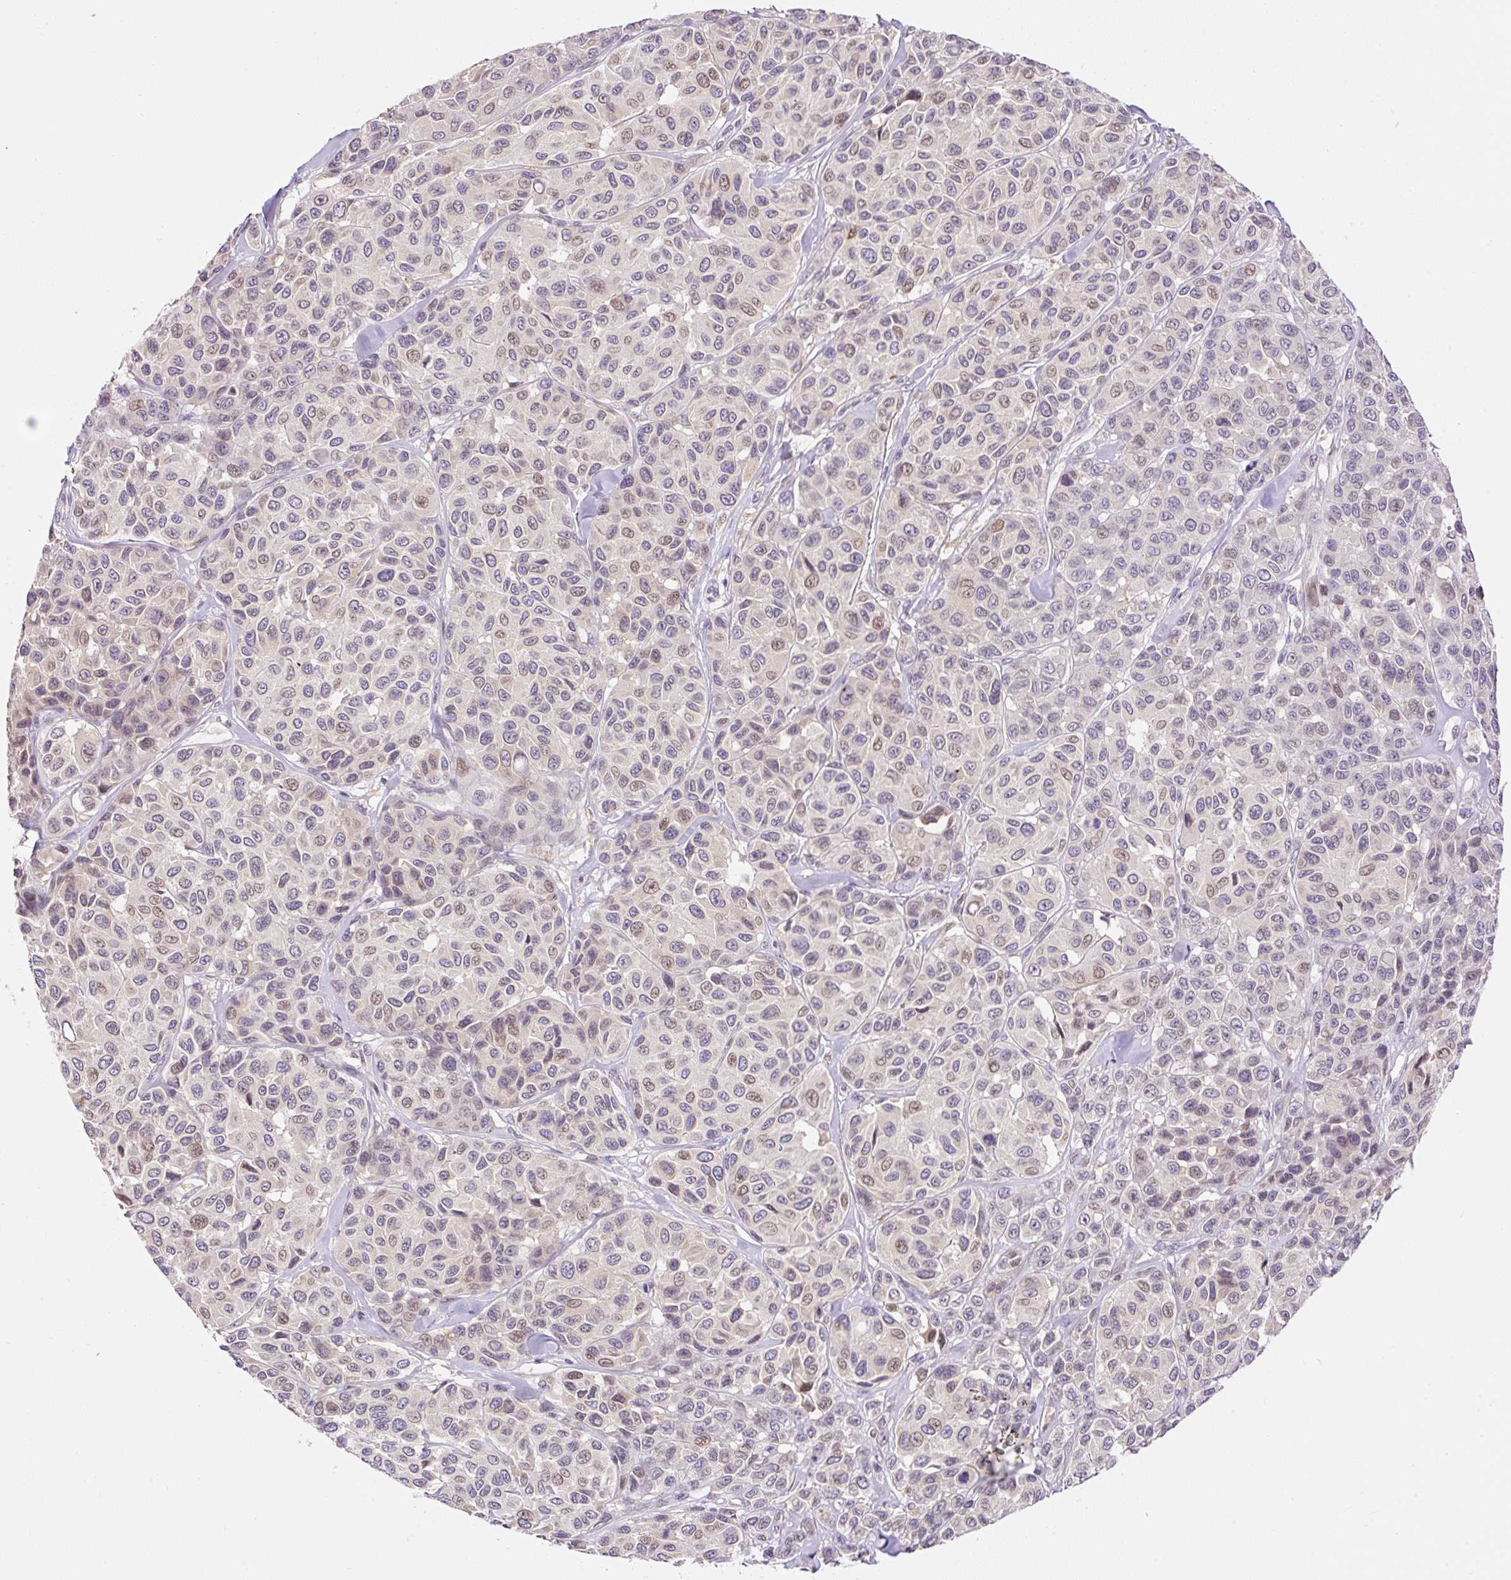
{"staining": {"intensity": "weak", "quantity": "25%-75%", "location": "nuclear"}, "tissue": "melanoma", "cell_type": "Tumor cells", "image_type": "cancer", "snomed": [{"axis": "morphology", "description": "Malignant melanoma, NOS"}, {"axis": "topography", "description": "Skin"}], "caption": "DAB immunohistochemical staining of human malignant melanoma reveals weak nuclear protein expression in approximately 25%-75% of tumor cells. The protein of interest is stained brown, and the nuclei are stained in blue (DAB IHC with brightfield microscopy, high magnification).", "gene": "CARD11", "patient": {"sex": "female", "age": 66}}